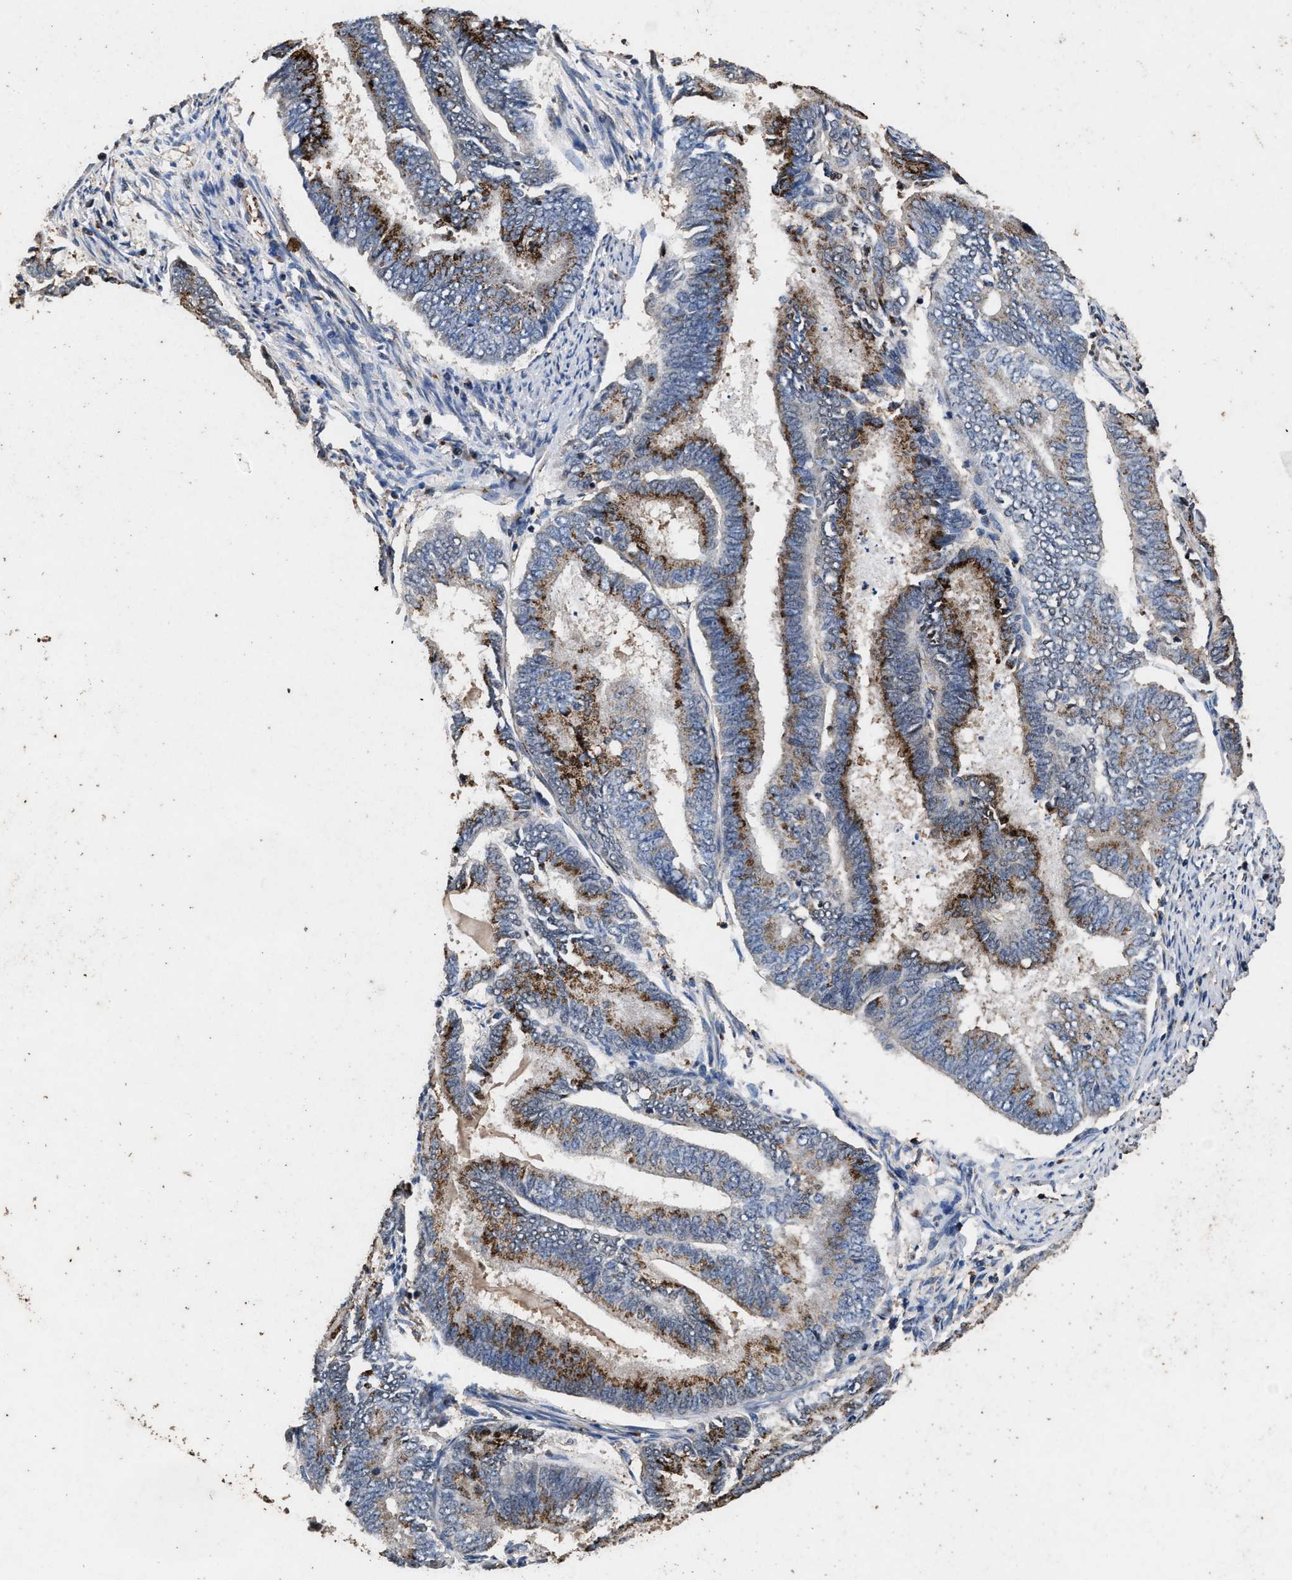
{"staining": {"intensity": "strong", "quantity": ">75%", "location": "cytoplasmic/membranous"}, "tissue": "endometrial cancer", "cell_type": "Tumor cells", "image_type": "cancer", "snomed": [{"axis": "morphology", "description": "Adenocarcinoma, NOS"}, {"axis": "topography", "description": "Endometrium"}], "caption": "DAB immunohistochemical staining of endometrial adenocarcinoma exhibits strong cytoplasmic/membranous protein positivity in approximately >75% of tumor cells.", "gene": "TPST2", "patient": {"sex": "female", "age": 86}}